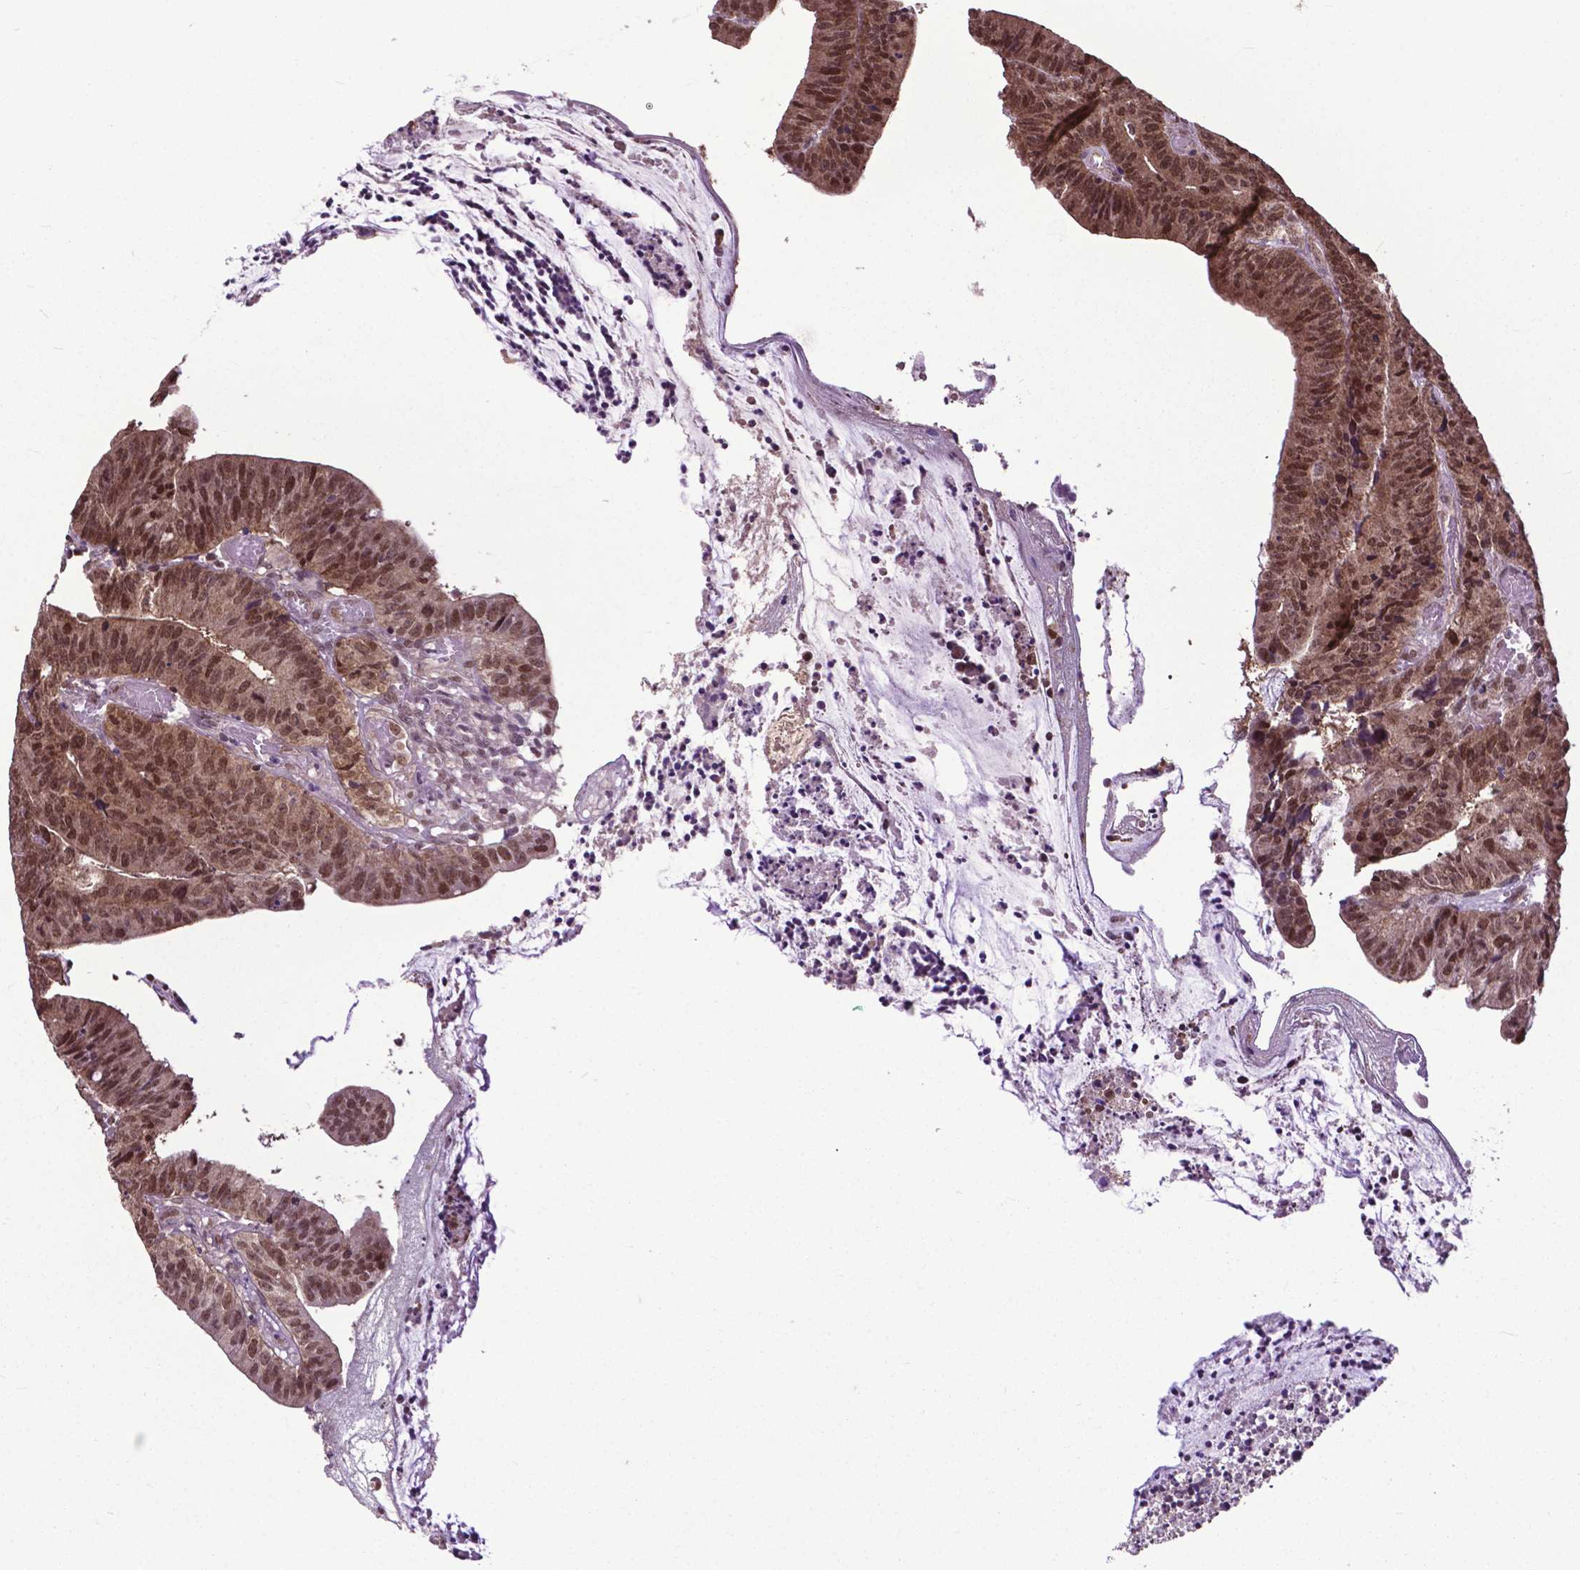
{"staining": {"intensity": "moderate", "quantity": ">75%", "location": "nuclear"}, "tissue": "colorectal cancer", "cell_type": "Tumor cells", "image_type": "cancer", "snomed": [{"axis": "morphology", "description": "Adenocarcinoma, NOS"}, {"axis": "topography", "description": "Colon"}], "caption": "Immunohistochemistry (DAB) staining of human adenocarcinoma (colorectal) shows moderate nuclear protein positivity in about >75% of tumor cells.", "gene": "FAF1", "patient": {"sex": "female", "age": 78}}